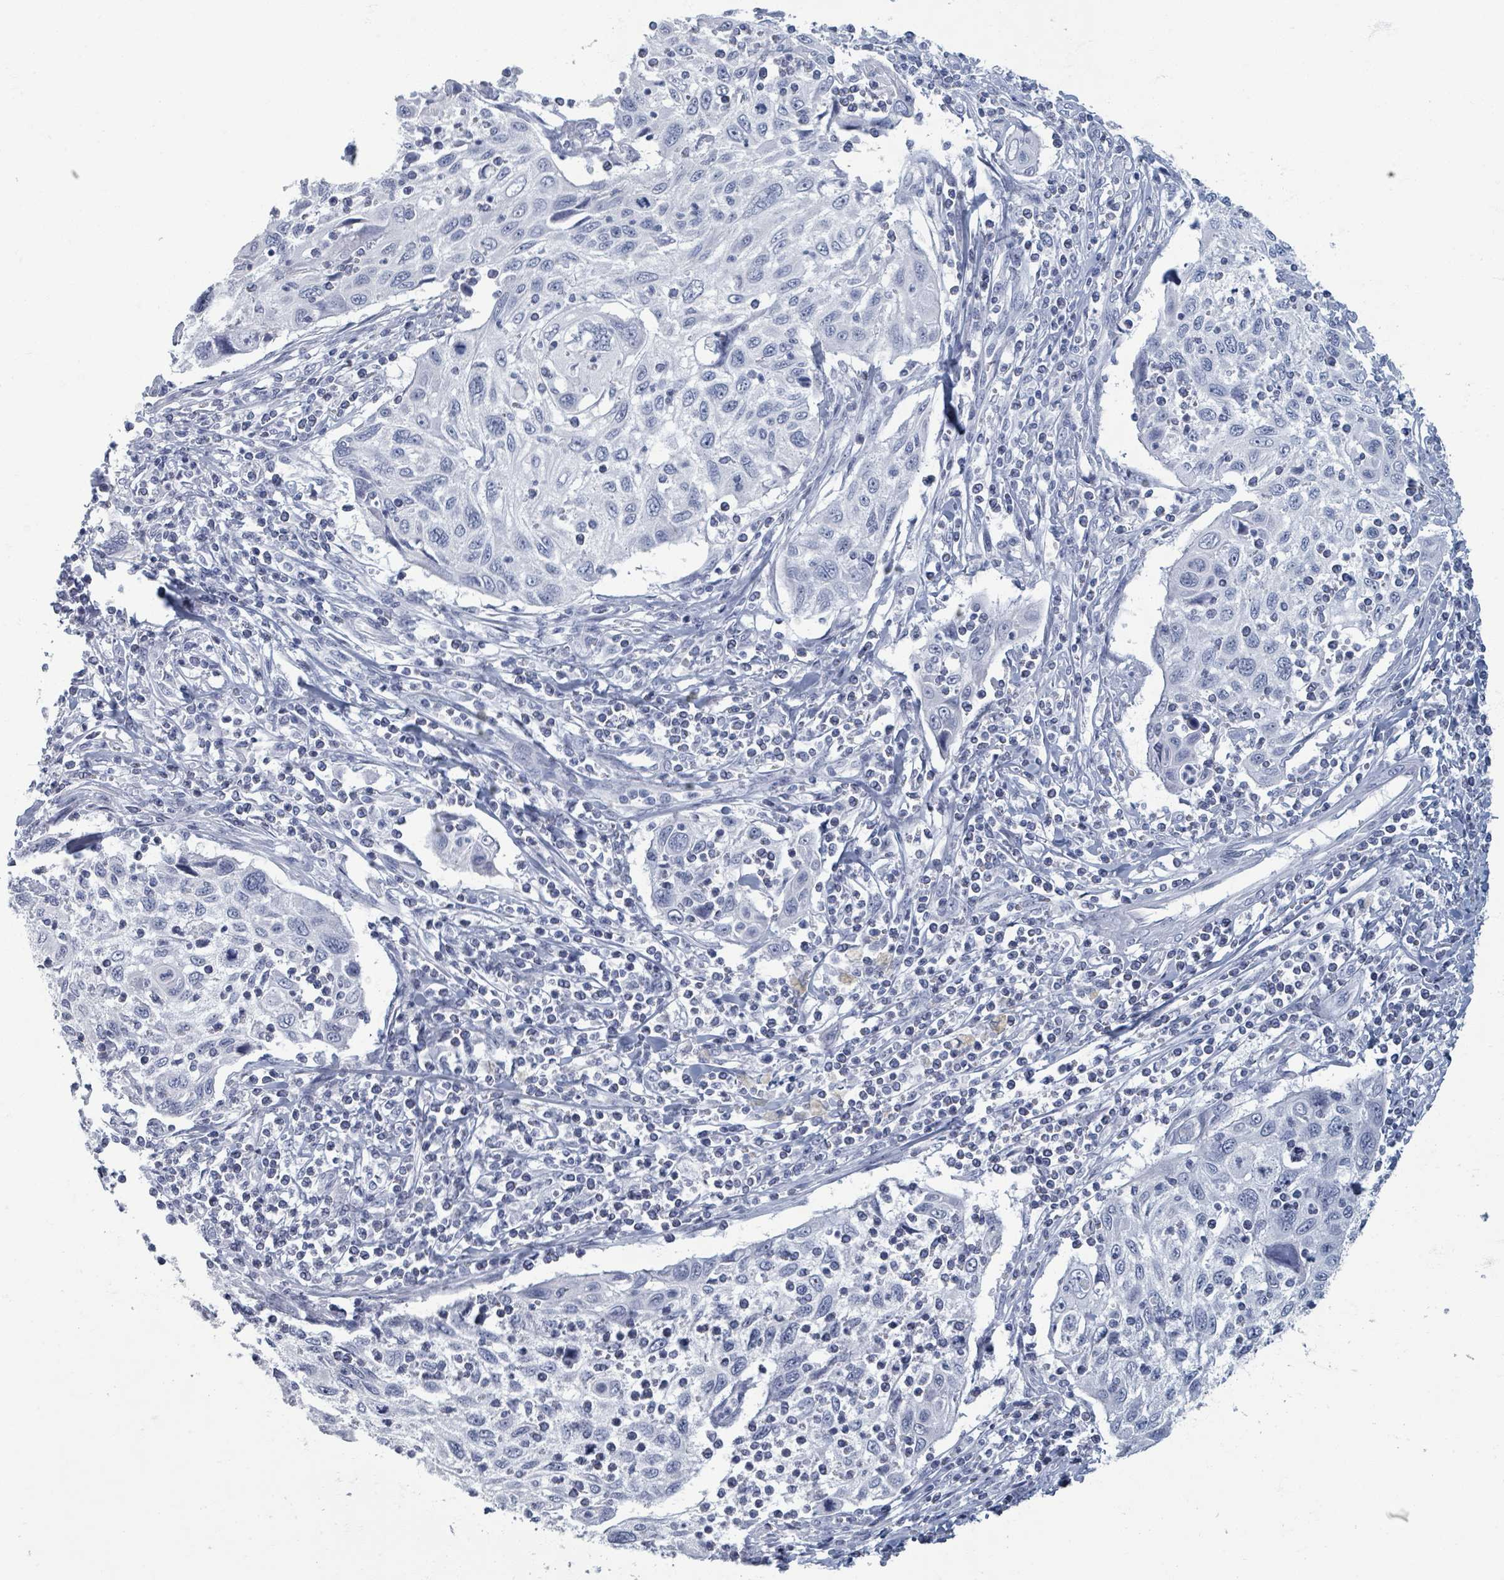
{"staining": {"intensity": "negative", "quantity": "none", "location": "none"}, "tissue": "cervical cancer", "cell_type": "Tumor cells", "image_type": "cancer", "snomed": [{"axis": "morphology", "description": "Squamous cell carcinoma, NOS"}, {"axis": "topography", "description": "Cervix"}], "caption": "The histopathology image exhibits no staining of tumor cells in cervical cancer (squamous cell carcinoma).", "gene": "TAS2R1", "patient": {"sex": "female", "age": 70}}